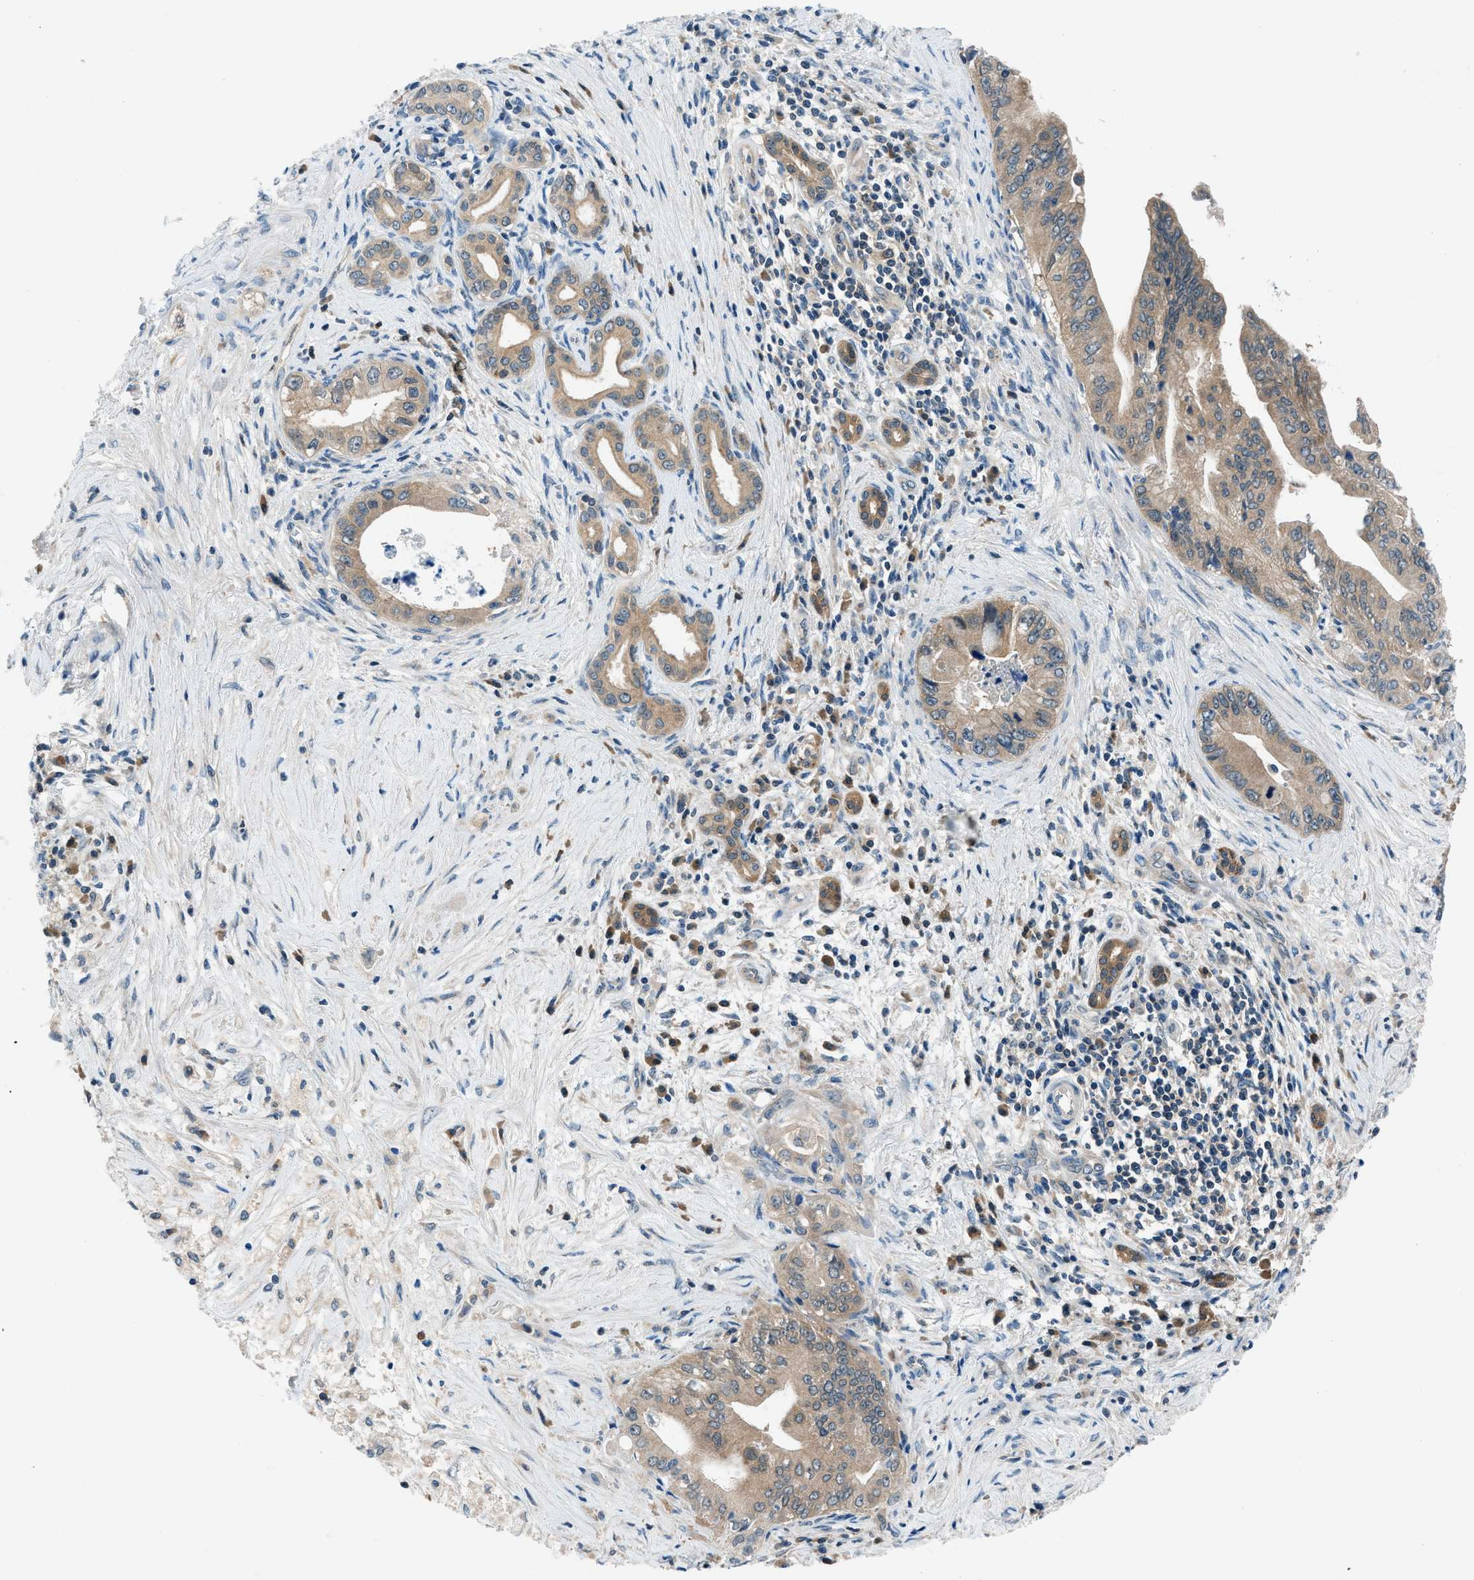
{"staining": {"intensity": "moderate", "quantity": ">75%", "location": "cytoplasmic/membranous"}, "tissue": "pancreatic cancer", "cell_type": "Tumor cells", "image_type": "cancer", "snomed": [{"axis": "morphology", "description": "Adenocarcinoma, NOS"}, {"axis": "topography", "description": "Pancreas"}], "caption": "Pancreatic cancer was stained to show a protein in brown. There is medium levels of moderate cytoplasmic/membranous positivity in about >75% of tumor cells. The staining was performed using DAB (3,3'-diaminobenzidine), with brown indicating positive protein expression. Nuclei are stained blue with hematoxylin.", "gene": "ACP1", "patient": {"sex": "female", "age": 73}}